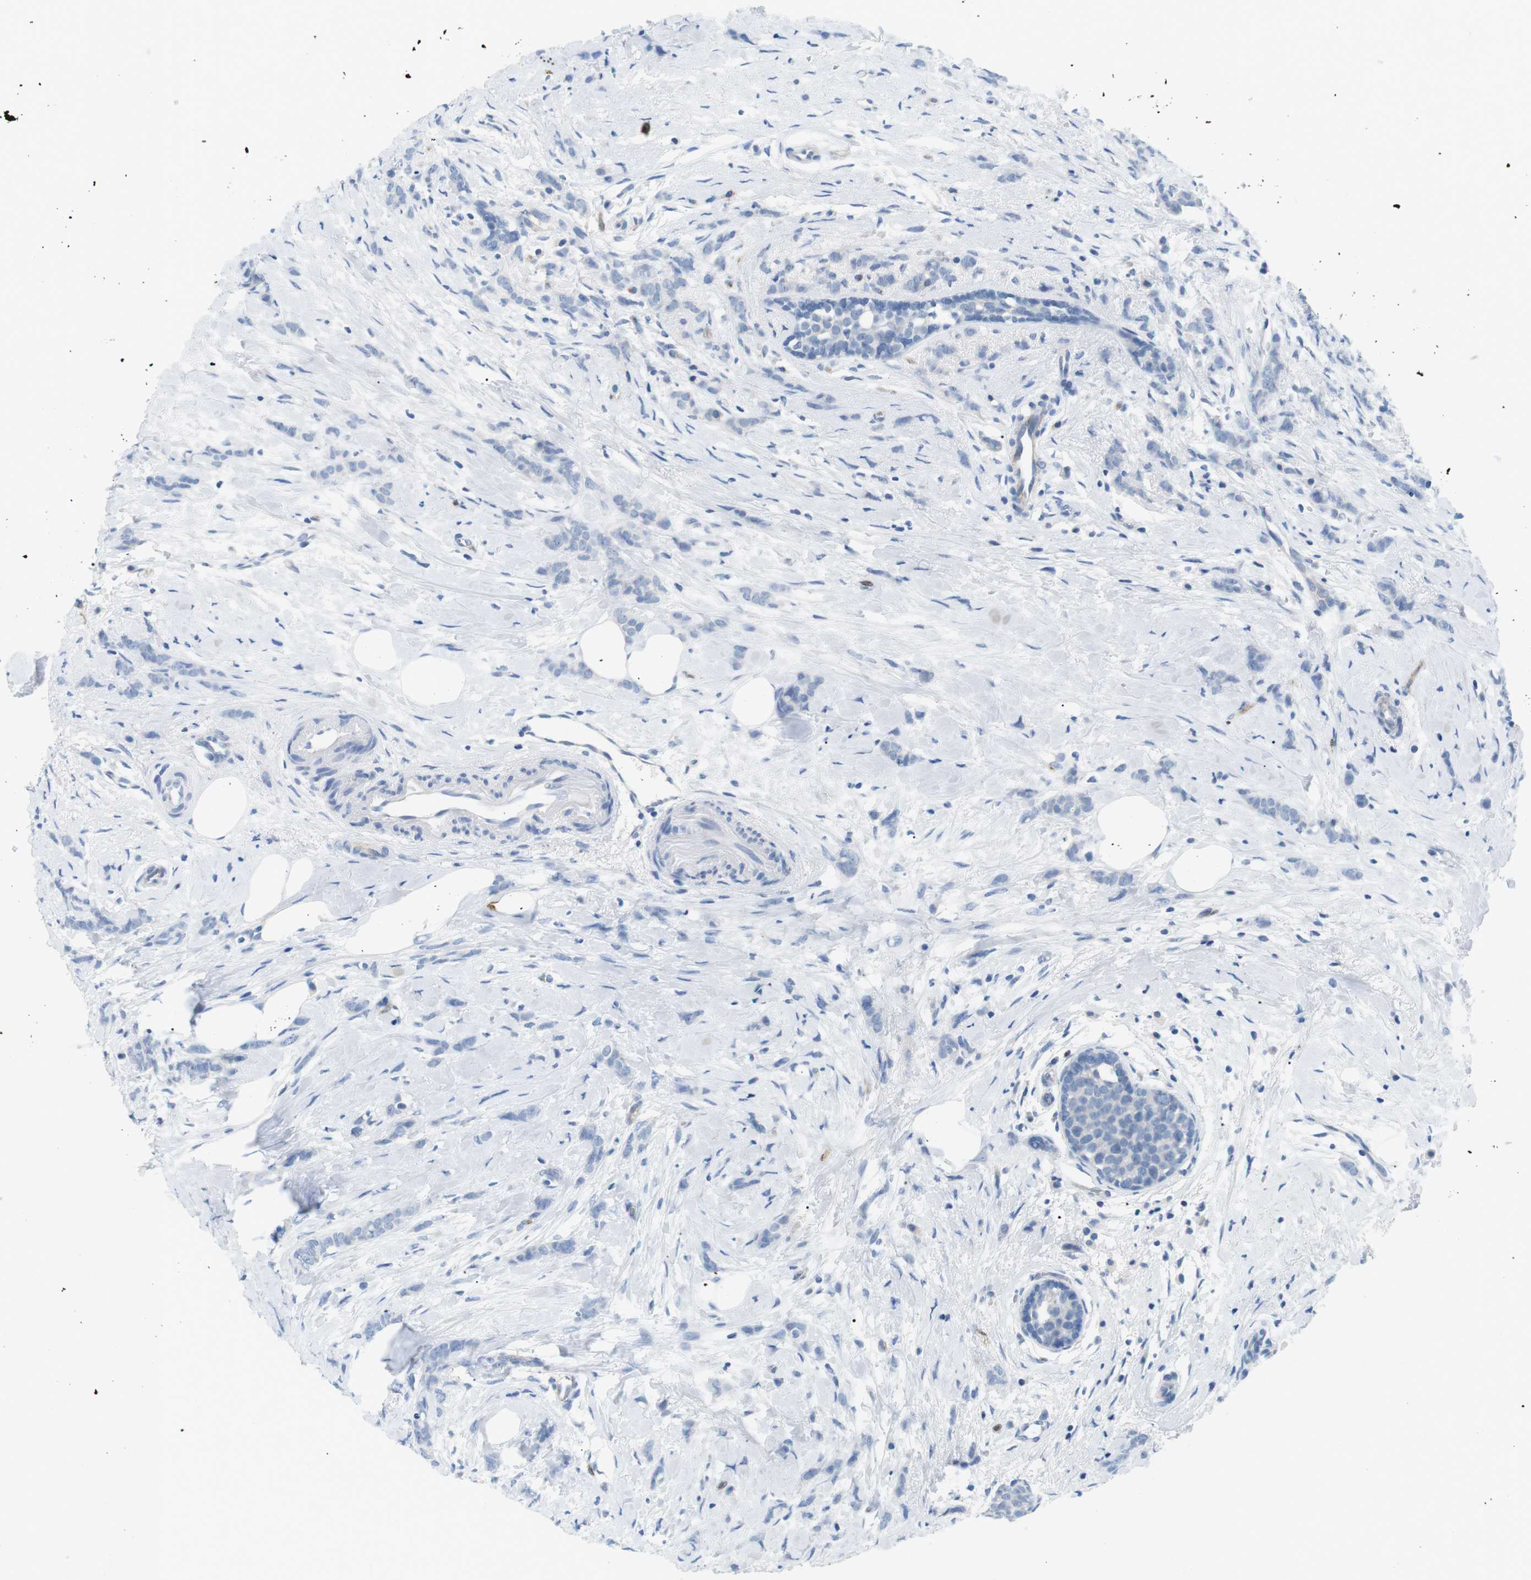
{"staining": {"intensity": "negative", "quantity": "none", "location": "none"}, "tissue": "breast cancer", "cell_type": "Tumor cells", "image_type": "cancer", "snomed": [{"axis": "morphology", "description": "Lobular carcinoma, in situ"}, {"axis": "morphology", "description": "Lobular carcinoma"}, {"axis": "topography", "description": "Breast"}], "caption": "The histopathology image demonstrates no significant staining in tumor cells of breast cancer (lobular carcinoma in situ).", "gene": "TNFRSF4", "patient": {"sex": "female", "age": 41}}